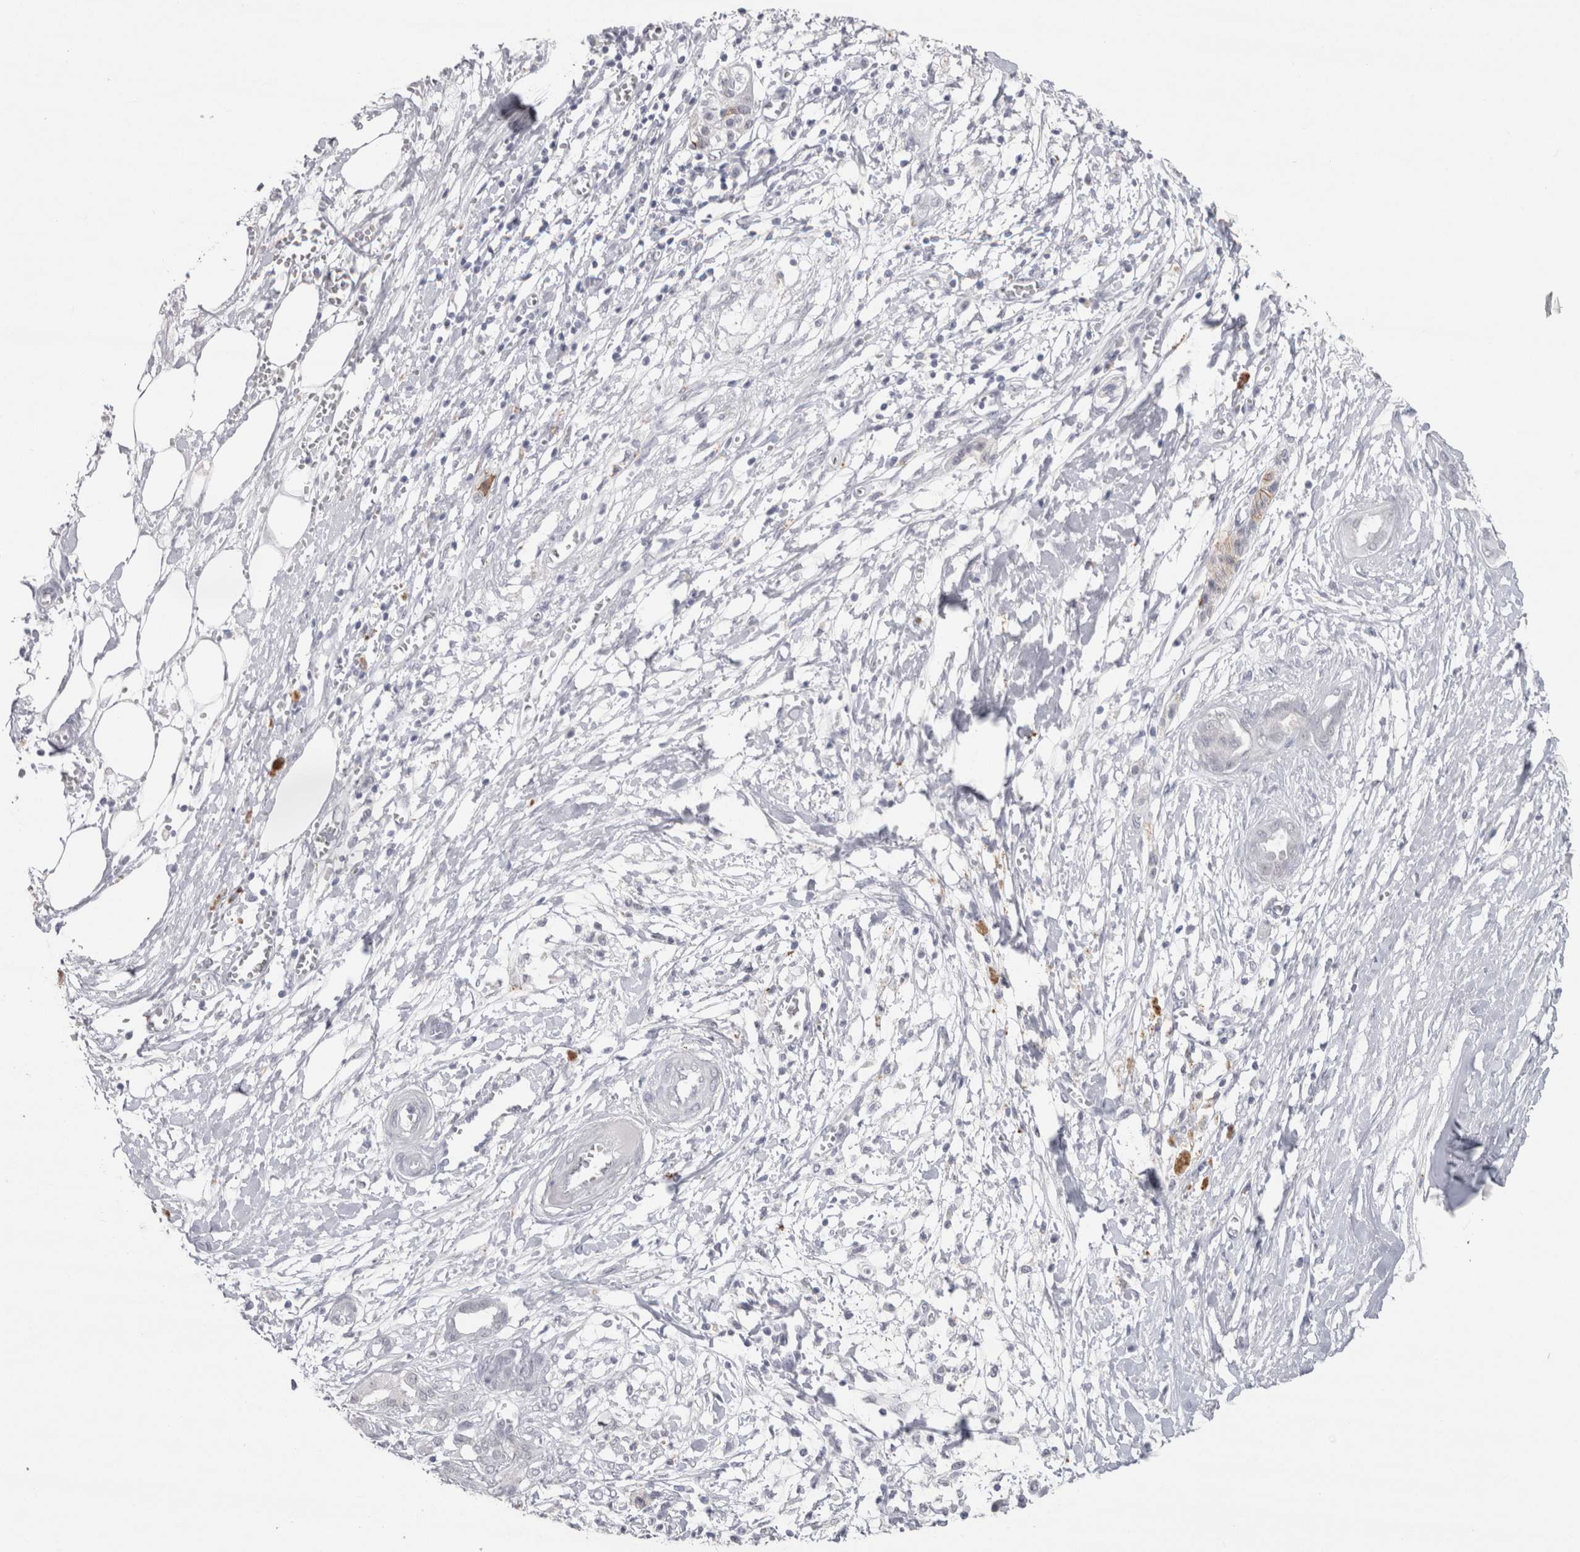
{"staining": {"intensity": "strong", "quantity": "<25%", "location": "cytoplasmic/membranous"}, "tissue": "pancreatic cancer", "cell_type": "Tumor cells", "image_type": "cancer", "snomed": [{"axis": "morphology", "description": "Adenocarcinoma, NOS"}, {"axis": "topography", "description": "Pancreas"}], "caption": "A brown stain labels strong cytoplasmic/membranous staining of a protein in human pancreatic adenocarcinoma tumor cells.", "gene": "CDH17", "patient": {"sex": "male", "age": 56}}